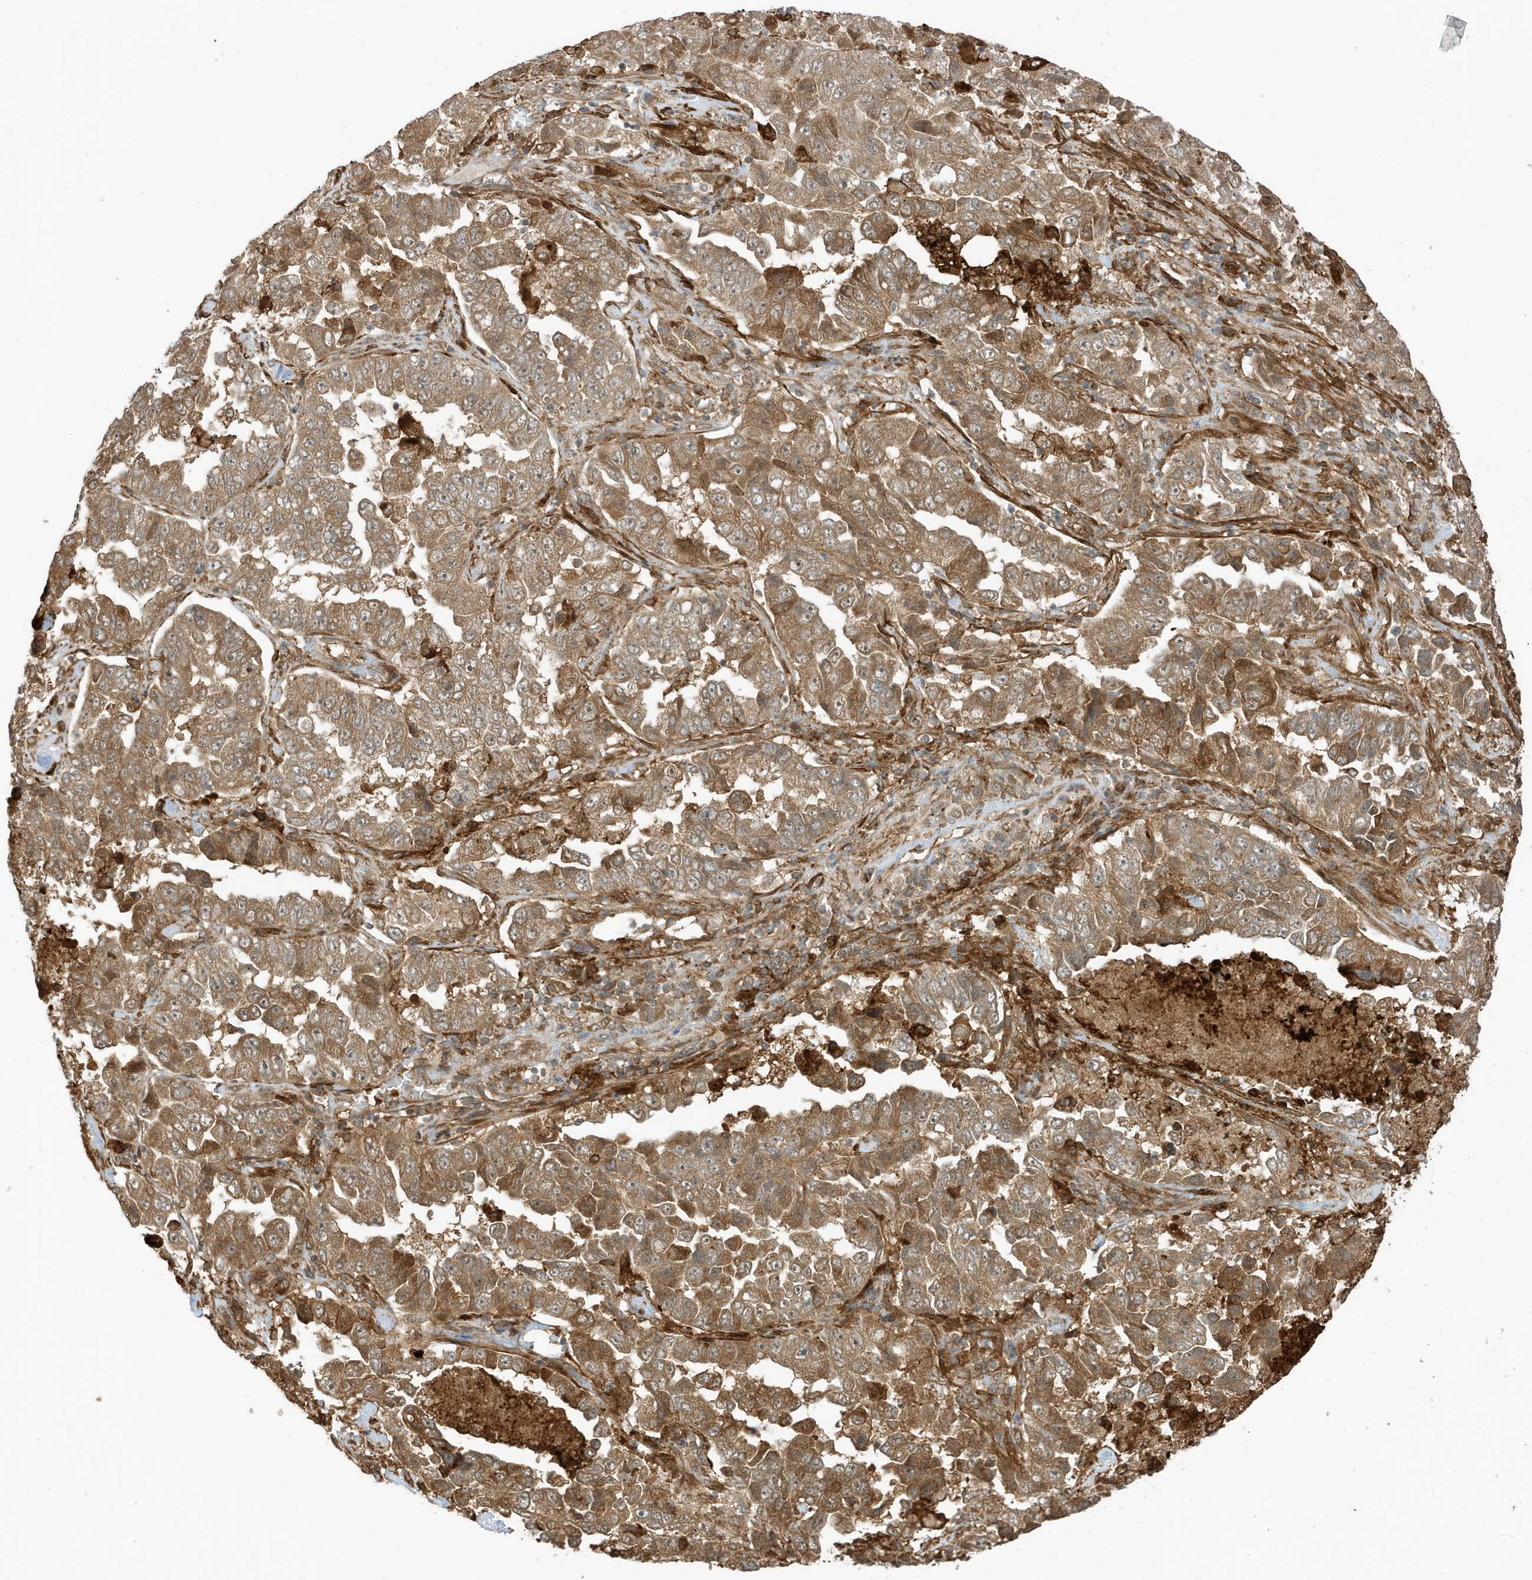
{"staining": {"intensity": "moderate", "quantity": ">75%", "location": "cytoplasmic/membranous"}, "tissue": "lung cancer", "cell_type": "Tumor cells", "image_type": "cancer", "snomed": [{"axis": "morphology", "description": "Adenocarcinoma, NOS"}, {"axis": "topography", "description": "Lung"}], "caption": "Human adenocarcinoma (lung) stained with a brown dye exhibits moderate cytoplasmic/membranous positive staining in approximately >75% of tumor cells.", "gene": "CDC42EP3", "patient": {"sex": "female", "age": 51}}